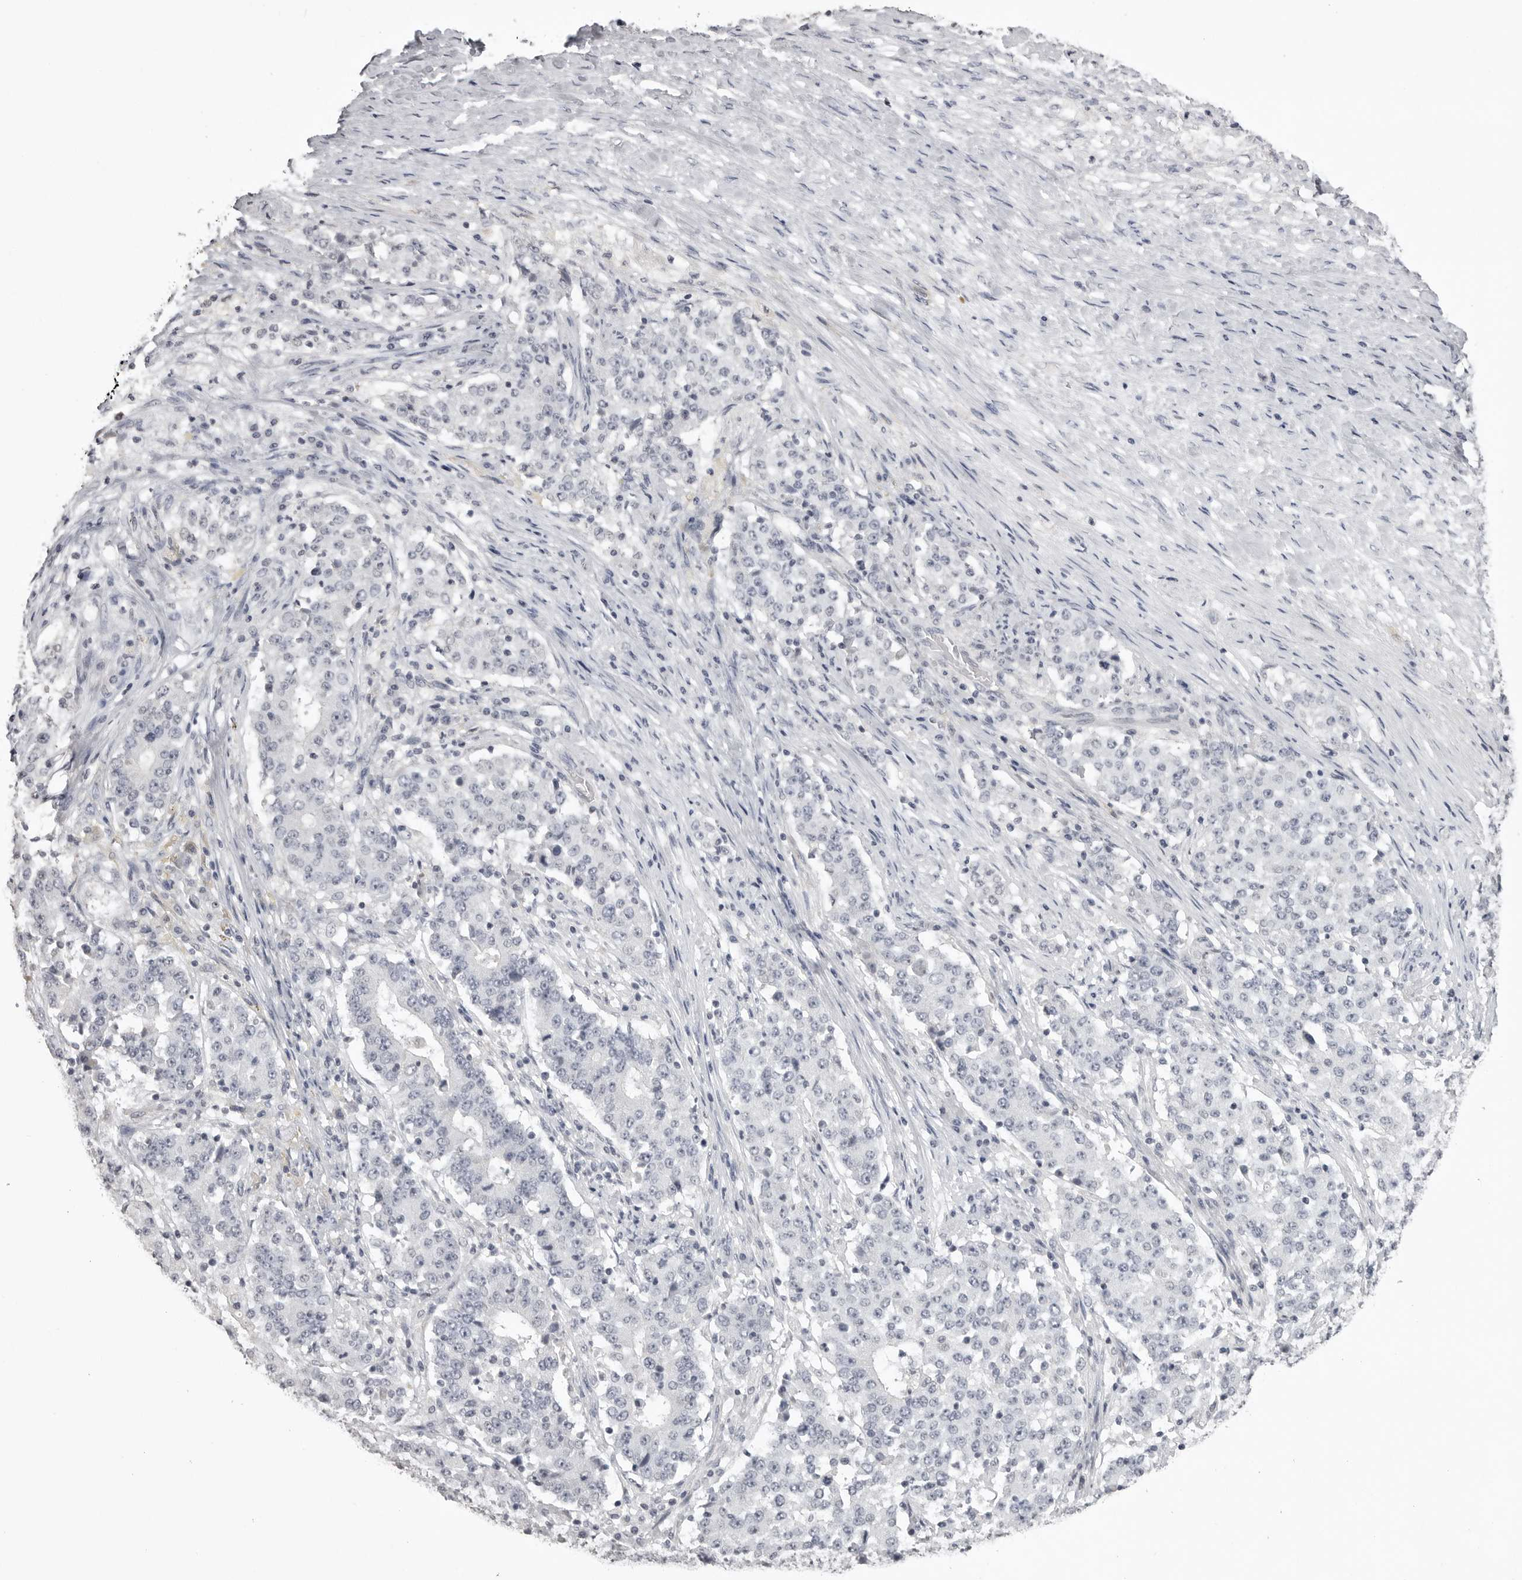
{"staining": {"intensity": "negative", "quantity": "none", "location": "none"}, "tissue": "stomach cancer", "cell_type": "Tumor cells", "image_type": "cancer", "snomed": [{"axis": "morphology", "description": "Adenocarcinoma, NOS"}, {"axis": "topography", "description": "Stomach"}], "caption": "Tumor cells show no significant protein expression in adenocarcinoma (stomach).", "gene": "GPN2", "patient": {"sex": "male", "age": 59}}